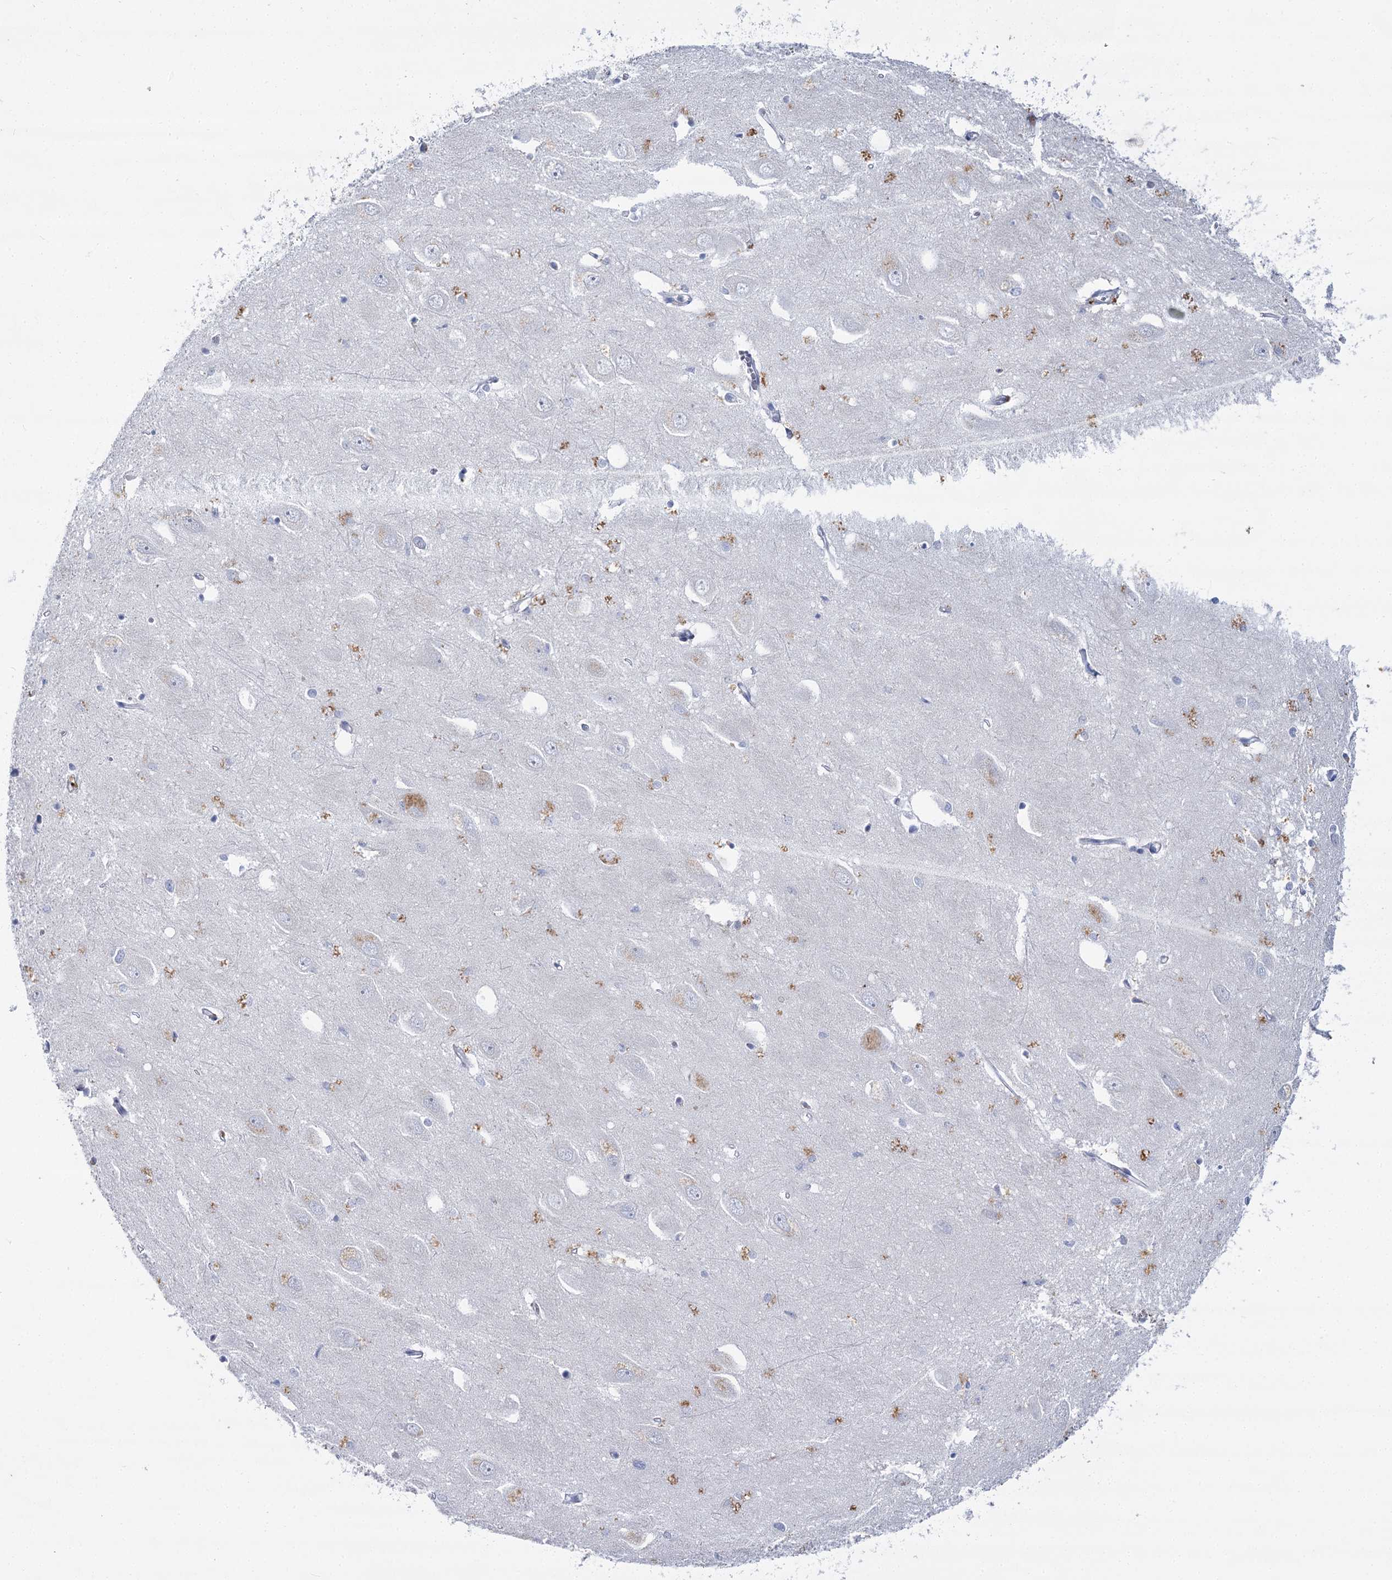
{"staining": {"intensity": "negative", "quantity": "none", "location": "none"}, "tissue": "hippocampus", "cell_type": "Glial cells", "image_type": "normal", "snomed": [{"axis": "morphology", "description": "Normal tissue, NOS"}, {"axis": "topography", "description": "Hippocampus"}], "caption": "Protein analysis of unremarkable hippocampus reveals no significant expression in glial cells. Brightfield microscopy of immunohistochemistry (IHC) stained with DAB (3,3'-diaminobenzidine) (brown) and hematoxylin (blue), captured at high magnification.", "gene": "IGSF3", "patient": {"sex": "female", "age": 64}}